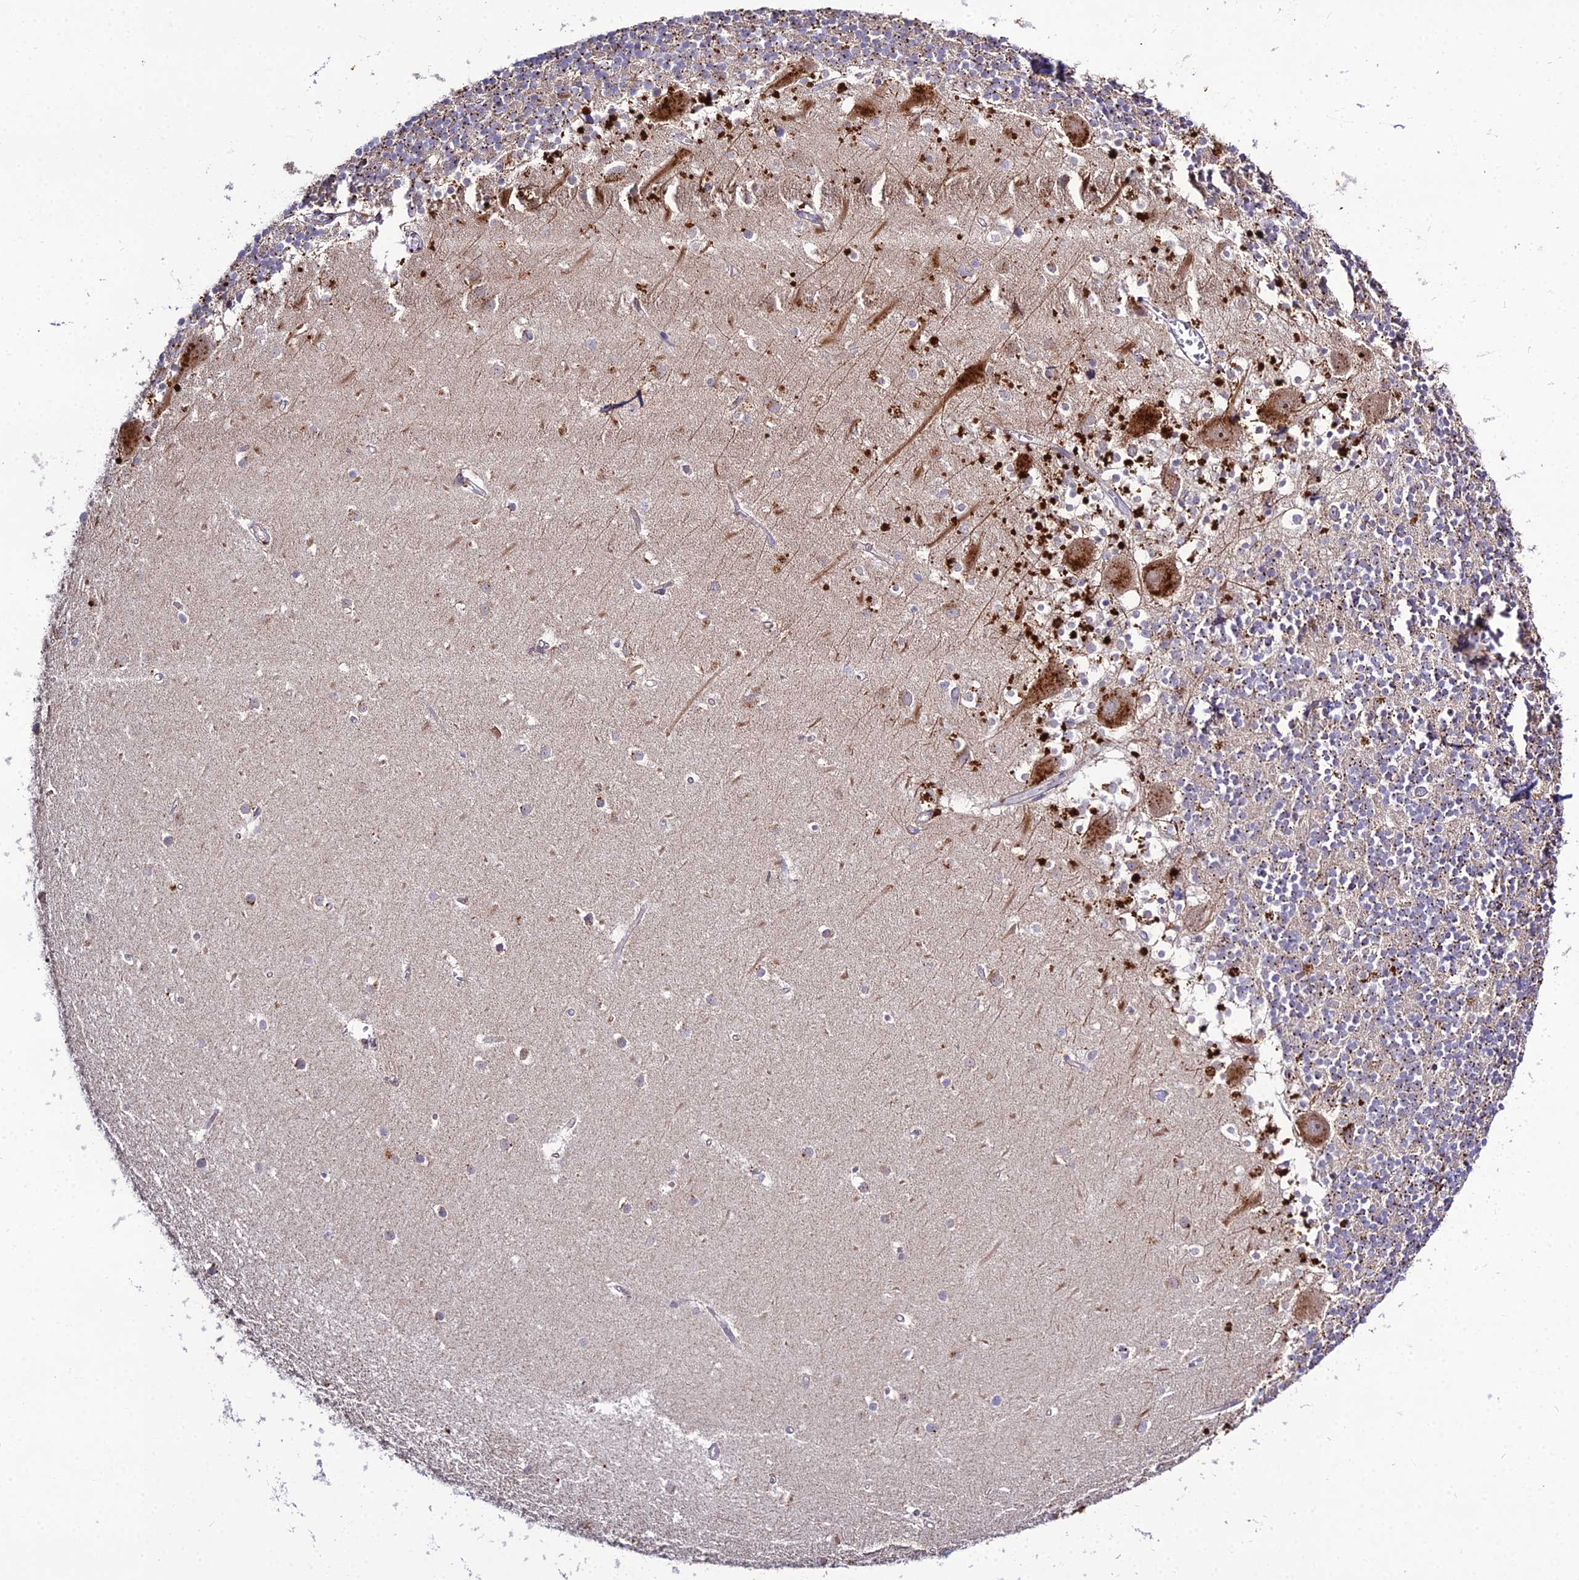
{"staining": {"intensity": "moderate", "quantity": "25%-75%", "location": "cytoplasmic/membranous"}, "tissue": "cerebellum", "cell_type": "Cells in granular layer", "image_type": "normal", "snomed": [{"axis": "morphology", "description": "Normal tissue, NOS"}, {"axis": "topography", "description": "Cerebellum"}], "caption": "Cerebellum was stained to show a protein in brown. There is medium levels of moderate cytoplasmic/membranous positivity in approximately 25%-75% of cells in granular layer.", "gene": "EID2", "patient": {"sex": "male", "age": 54}}